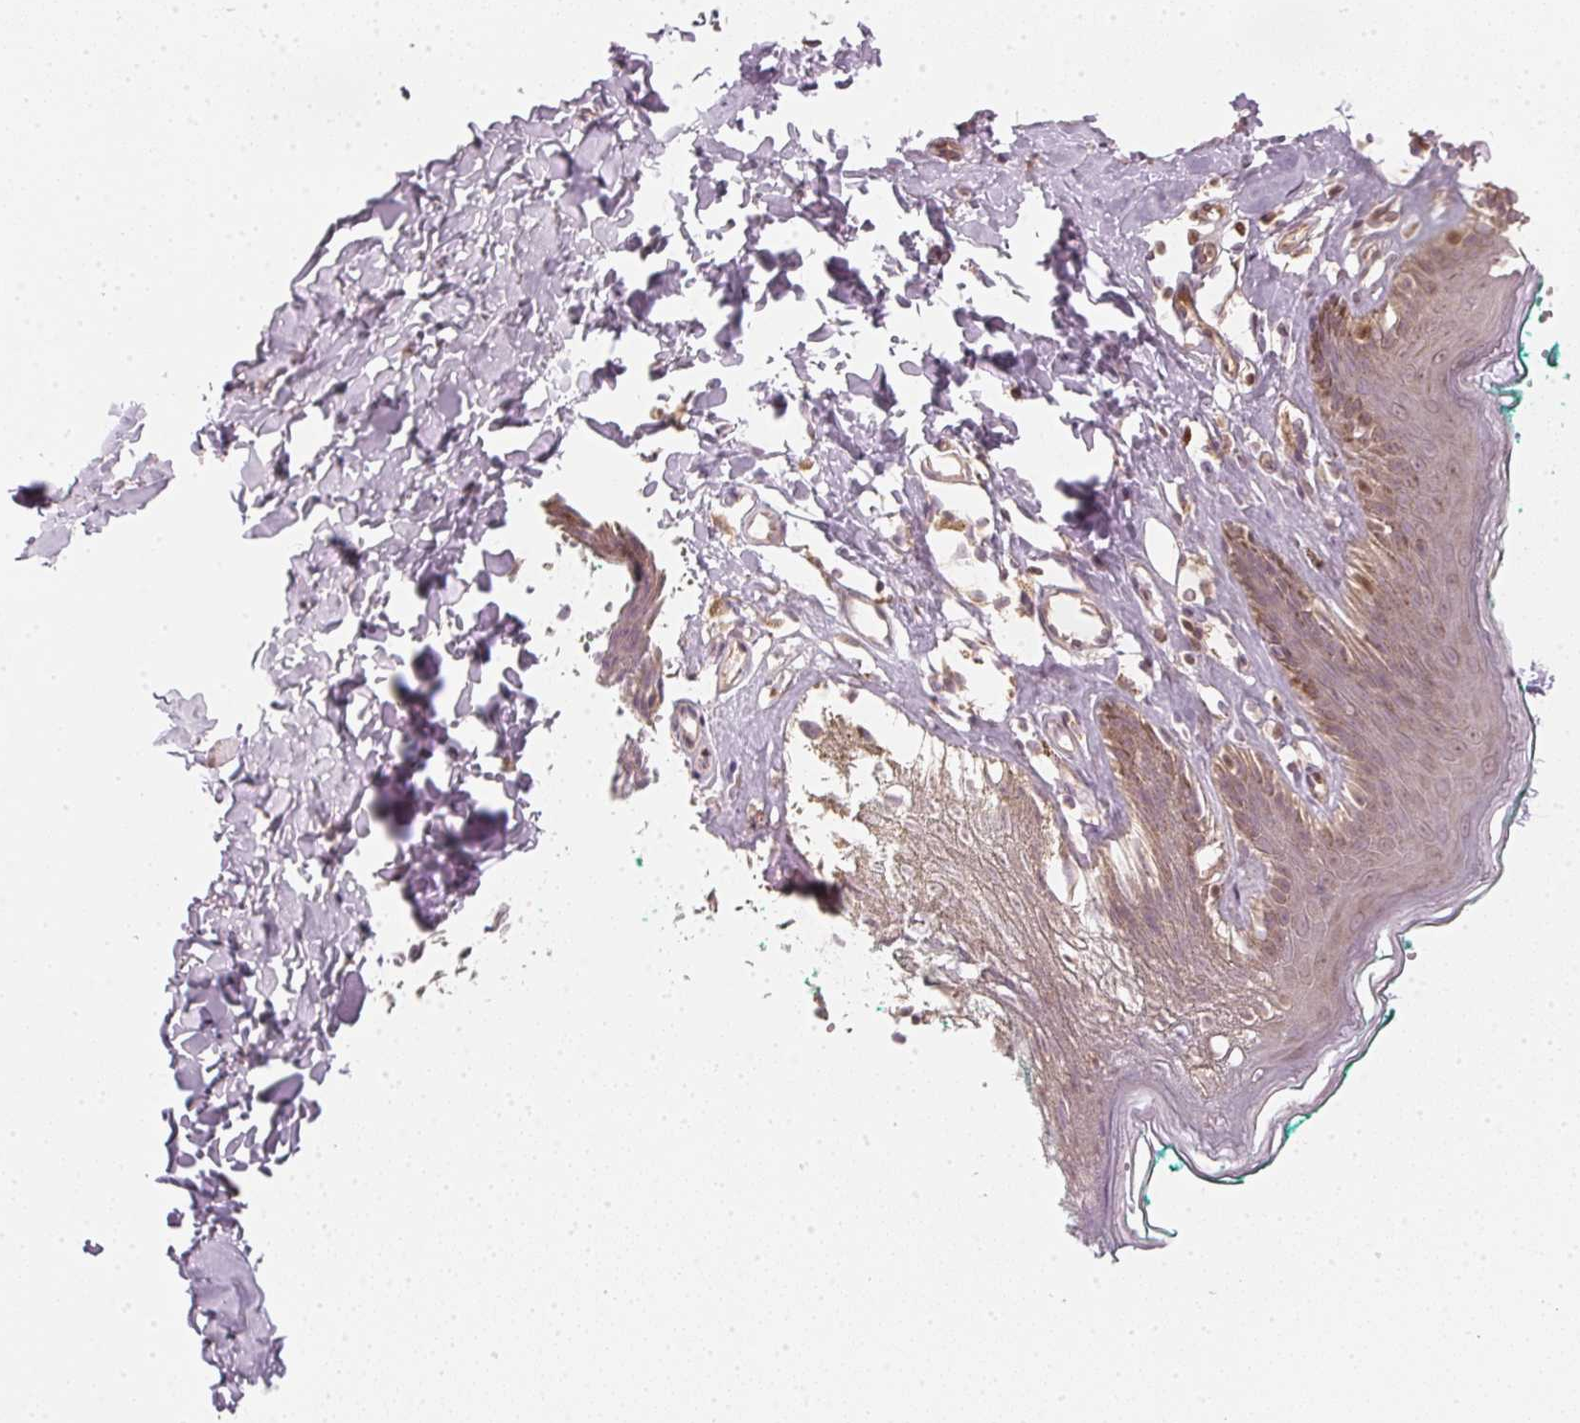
{"staining": {"intensity": "weak", "quantity": "25%-75%", "location": "nuclear"}, "tissue": "skin", "cell_type": "Epidermal cells", "image_type": "normal", "snomed": [{"axis": "morphology", "description": "Normal tissue, NOS"}, {"axis": "topography", "description": "Vulva"}, {"axis": "topography", "description": "Peripheral nerve tissue"}], "caption": "Immunohistochemical staining of benign skin demonstrates 25%-75% levels of weak nuclear protein staining in about 25%-75% of epidermal cells.", "gene": "UBE2L3", "patient": {"sex": "female", "age": 66}}